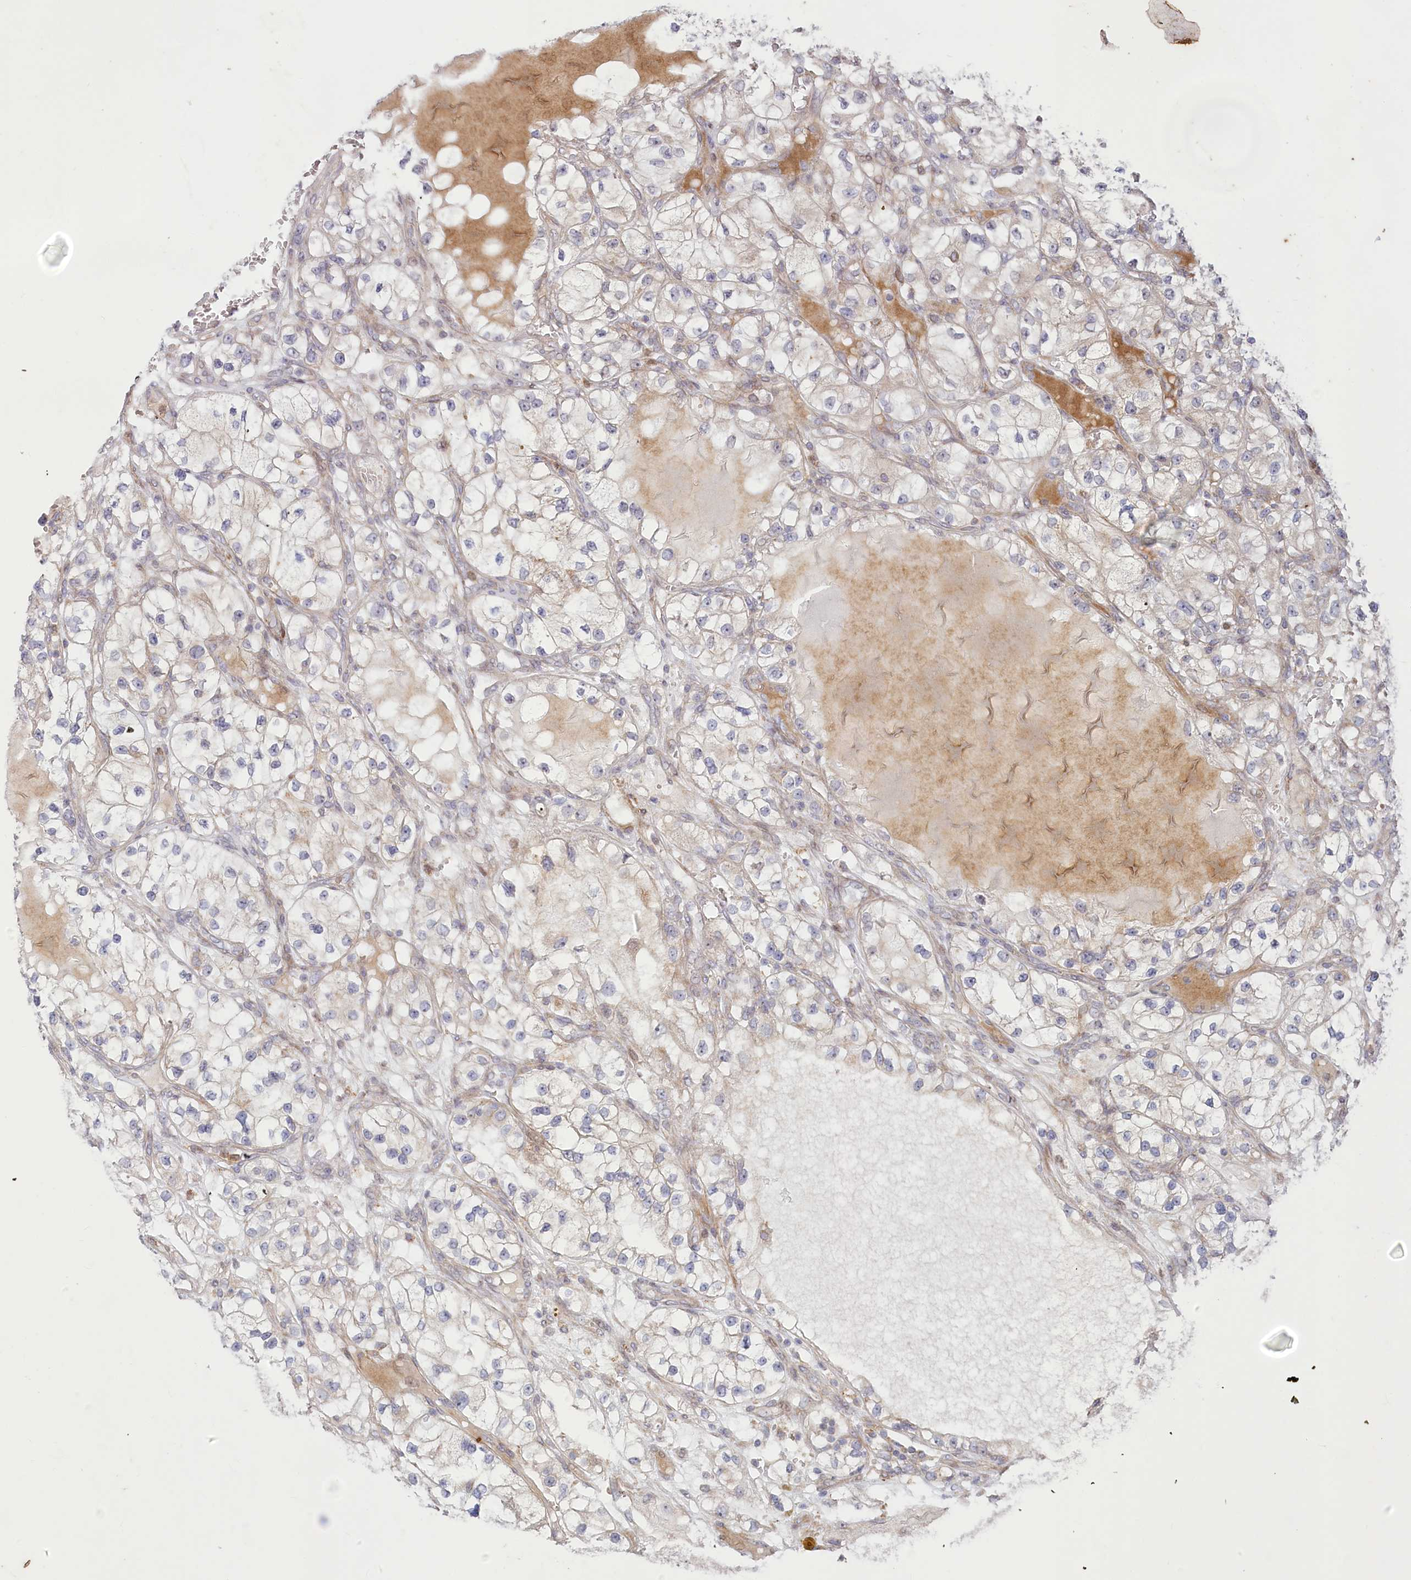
{"staining": {"intensity": "negative", "quantity": "none", "location": "none"}, "tissue": "renal cancer", "cell_type": "Tumor cells", "image_type": "cancer", "snomed": [{"axis": "morphology", "description": "Adenocarcinoma, NOS"}, {"axis": "topography", "description": "Kidney"}], "caption": "Renal cancer was stained to show a protein in brown. There is no significant staining in tumor cells. (DAB immunohistochemistry (IHC) visualized using brightfield microscopy, high magnification).", "gene": "MTG1", "patient": {"sex": "female", "age": 57}}